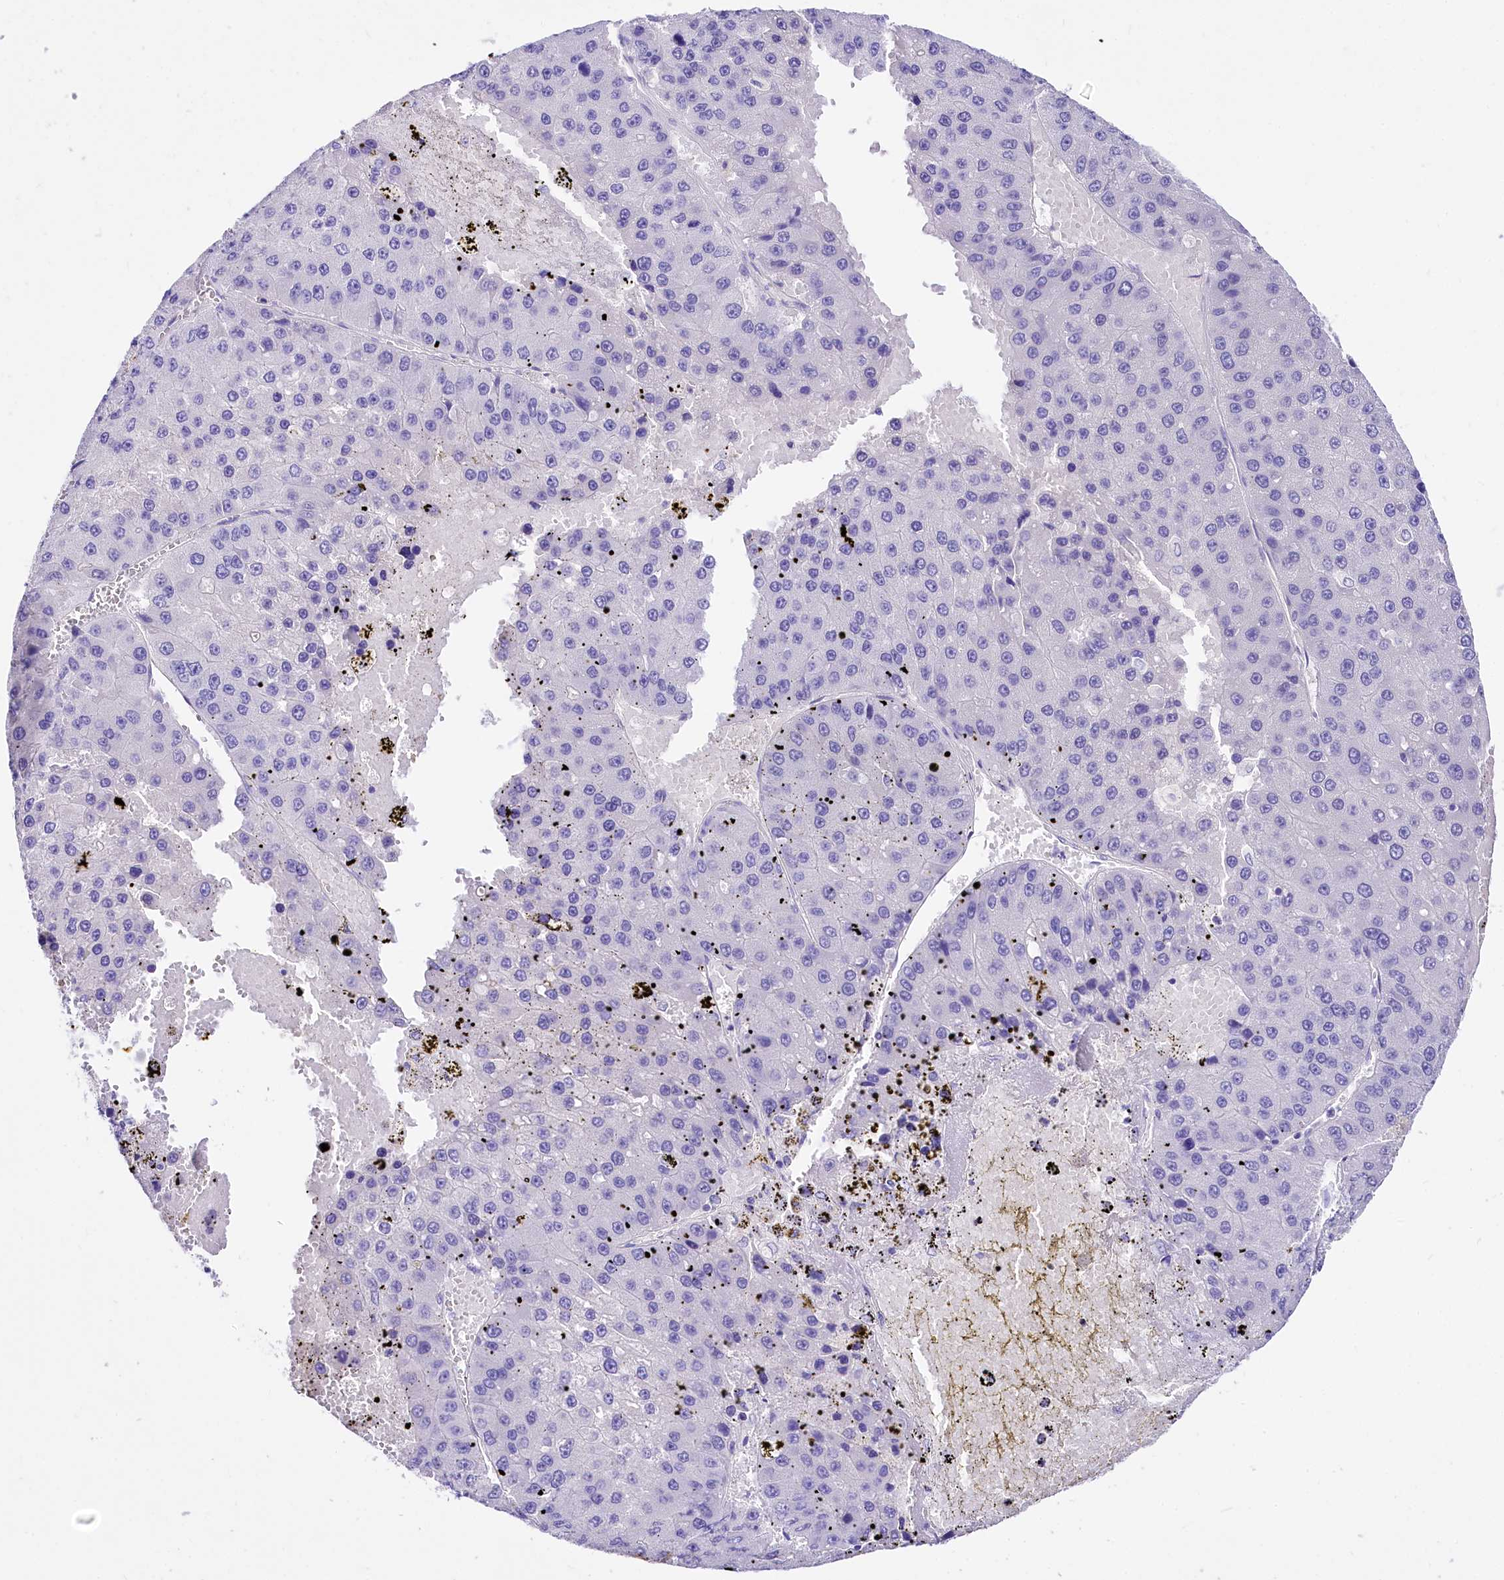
{"staining": {"intensity": "negative", "quantity": "none", "location": "none"}, "tissue": "liver cancer", "cell_type": "Tumor cells", "image_type": "cancer", "snomed": [{"axis": "morphology", "description": "Carcinoma, Hepatocellular, NOS"}, {"axis": "topography", "description": "Liver"}], "caption": "This image is of hepatocellular carcinoma (liver) stained with immunohistochemistry (IHC) to label a protein in brown with the nuclei are counter-stained blue. There is no staining in tumor cells. Nuclei are stained in blue.", "gene": "A2ML1", "patient": {"sex": "female", "age": 73}}